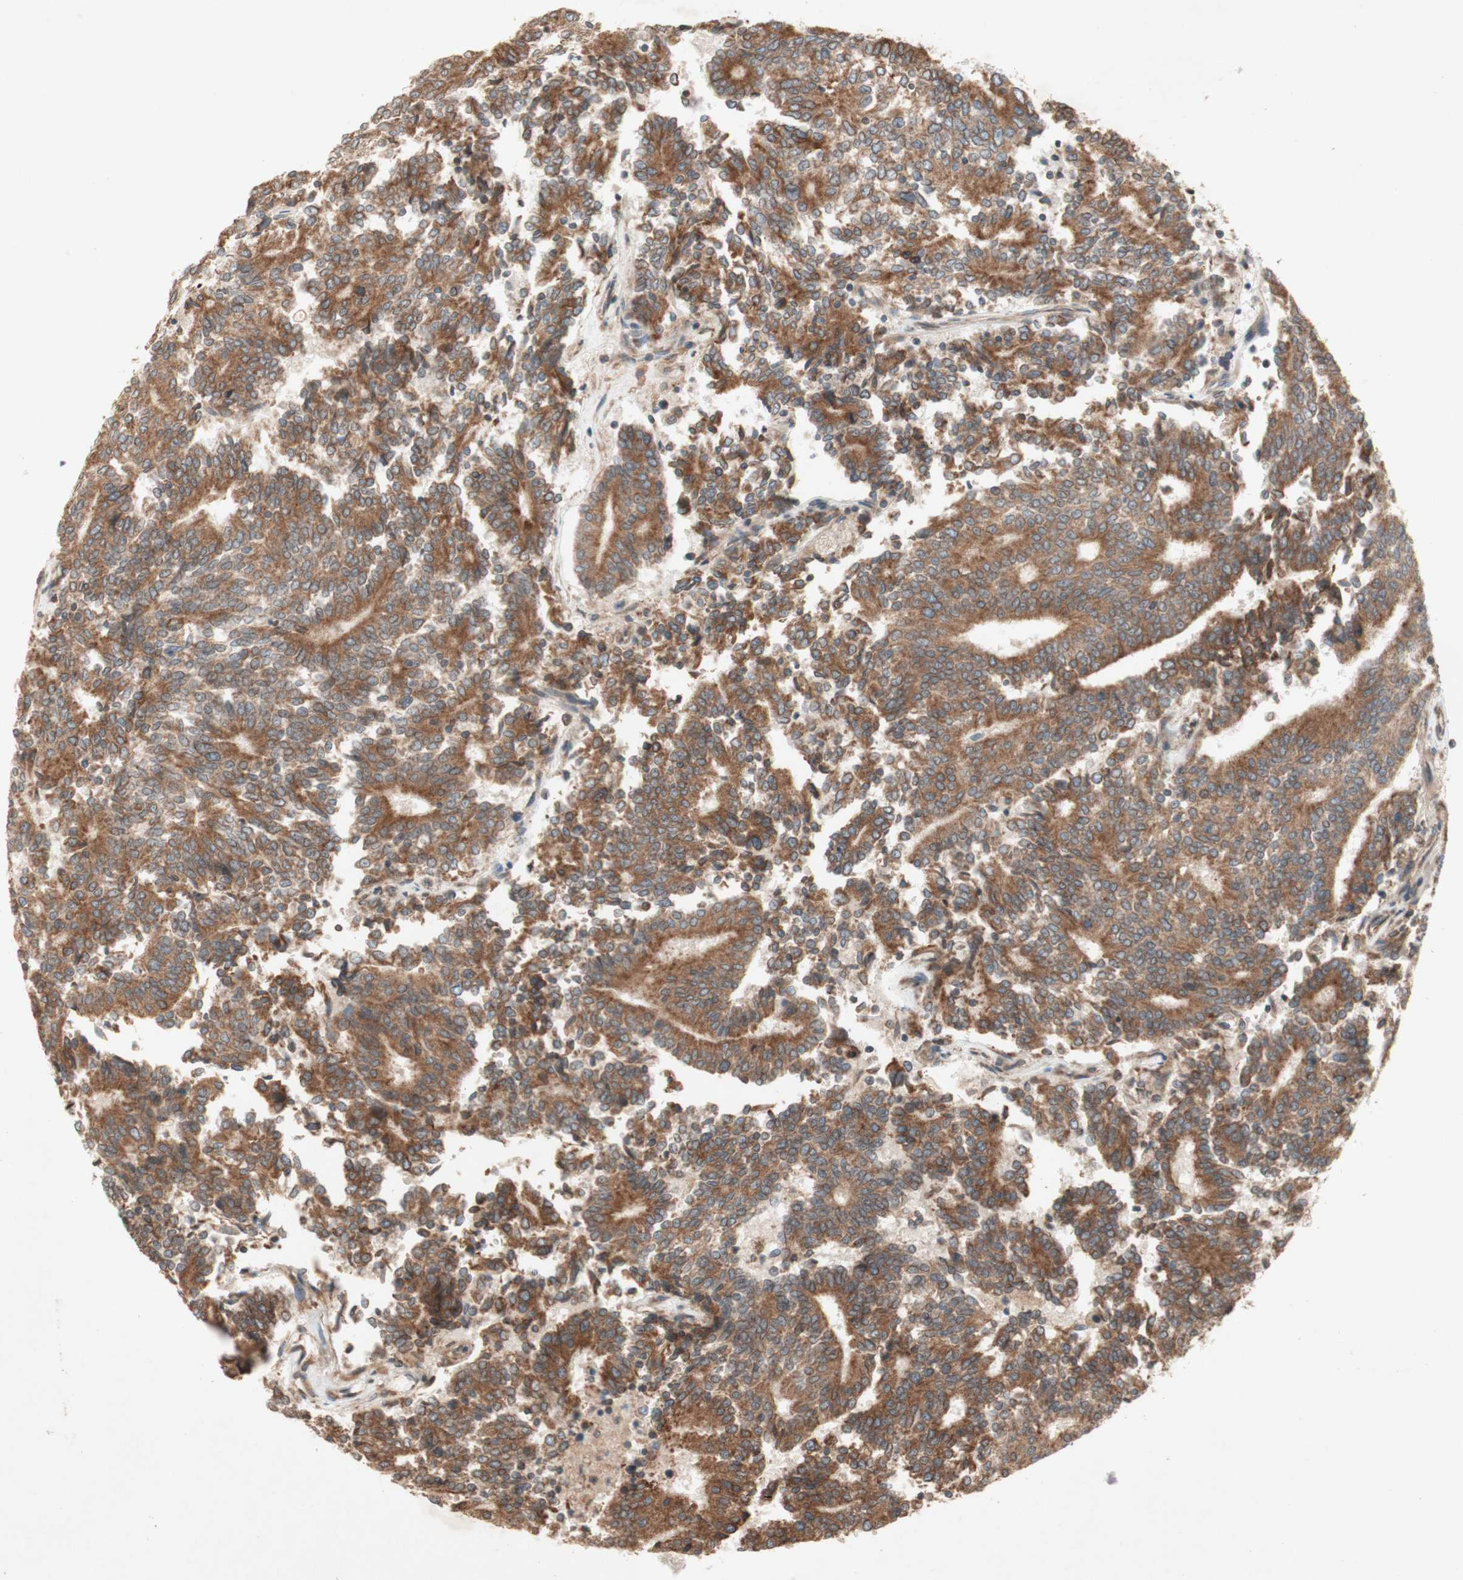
{"staining": {"intensity": "moderate", "quantity": ">75%", "location": "cytoplasmic/membranous"}, "tissue": "prostate cancer", "cell_type": "Tumor cells", "image_type": "cancer", "snomed": [{"axis": "morphology", "description": "Normal tissue, NOS"}, {"axis": "morphology", "description": "Adenocarcinoma, High grade"}, {"axis": "topography", "description": "Prostate"}, {"axis": "topography", "description": "Seminal veicle"}], "caption": "High-magnification brightfield microscopy of prostate cancer stained with DAB (3,3'-diaminobenzidine) (brown) and counterstained with hematoxylin (blue). tumor cells exhibit moderate cytoplasmic/membranous positivity is seen in approximately>75% of cells. The staining was performed using DAB to visualize the protein expression in brown, while the nuclei were stained in blue with hematoxylin (Magnification: 20x).", "gene": "SOCS2", "patient": {"sex": "male", "age": 55}}